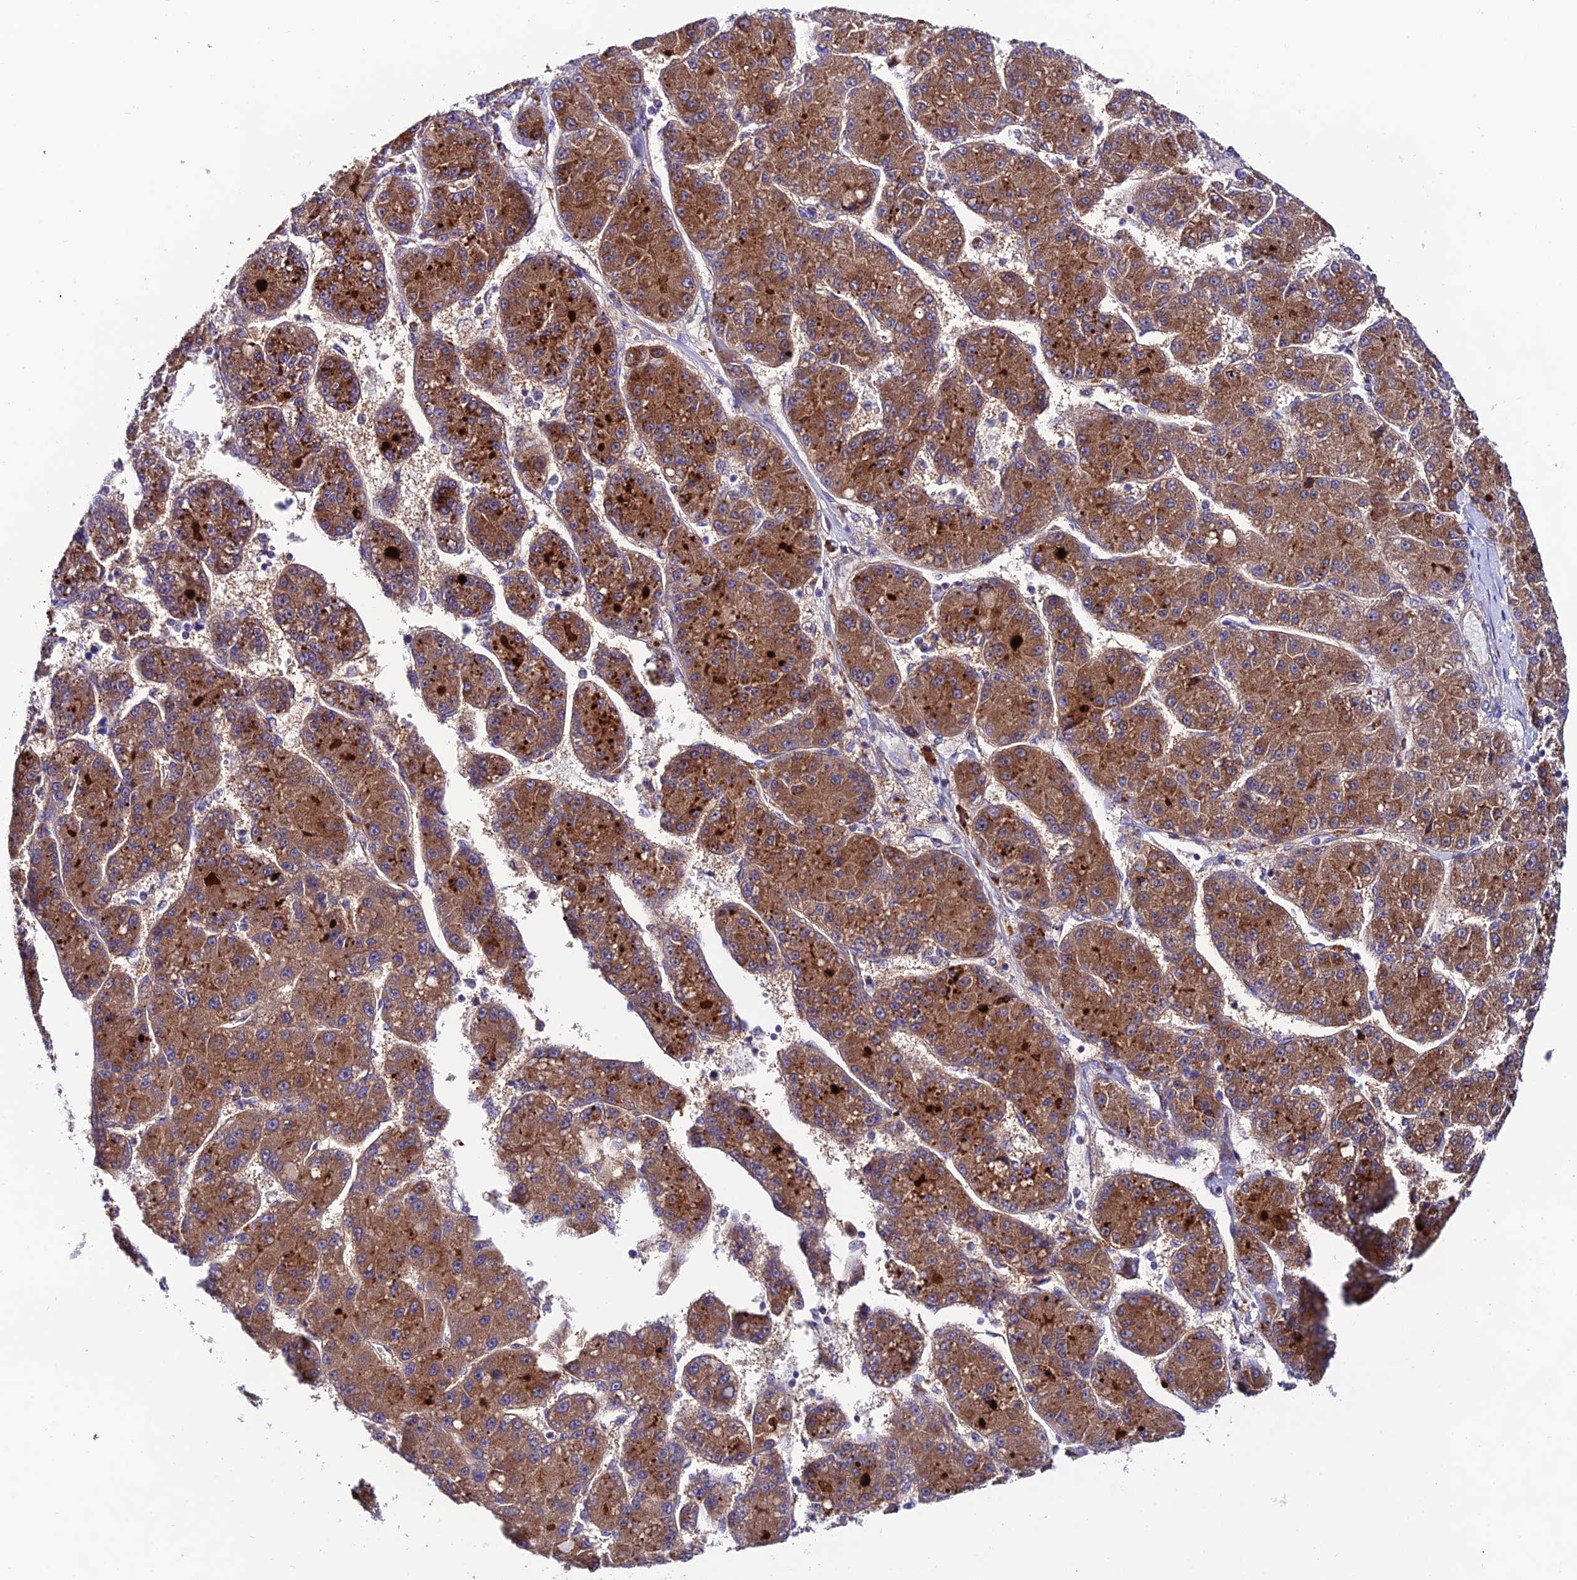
{"staining": {"intensity": "strong", "quantity": ">75%", "location": "cytoplasmic/membranous"}, "tissue": "liver cancer", "cell_type": "Tumor cells", "image_type": "cancer", "snomed": [{"axis": "morphology", "description": "Carcinoma, Hepatocellular, NOS"}, {"axis": "topography", "description": "Liver"}], "caption": "A photomicrograph of human liver cancer stained for a protein demonstrates strong cytoplasmic/membranous brown staining in tumor cells.", "gene": "LACTB2", "patient": {"sex": "male", "age": 67}}